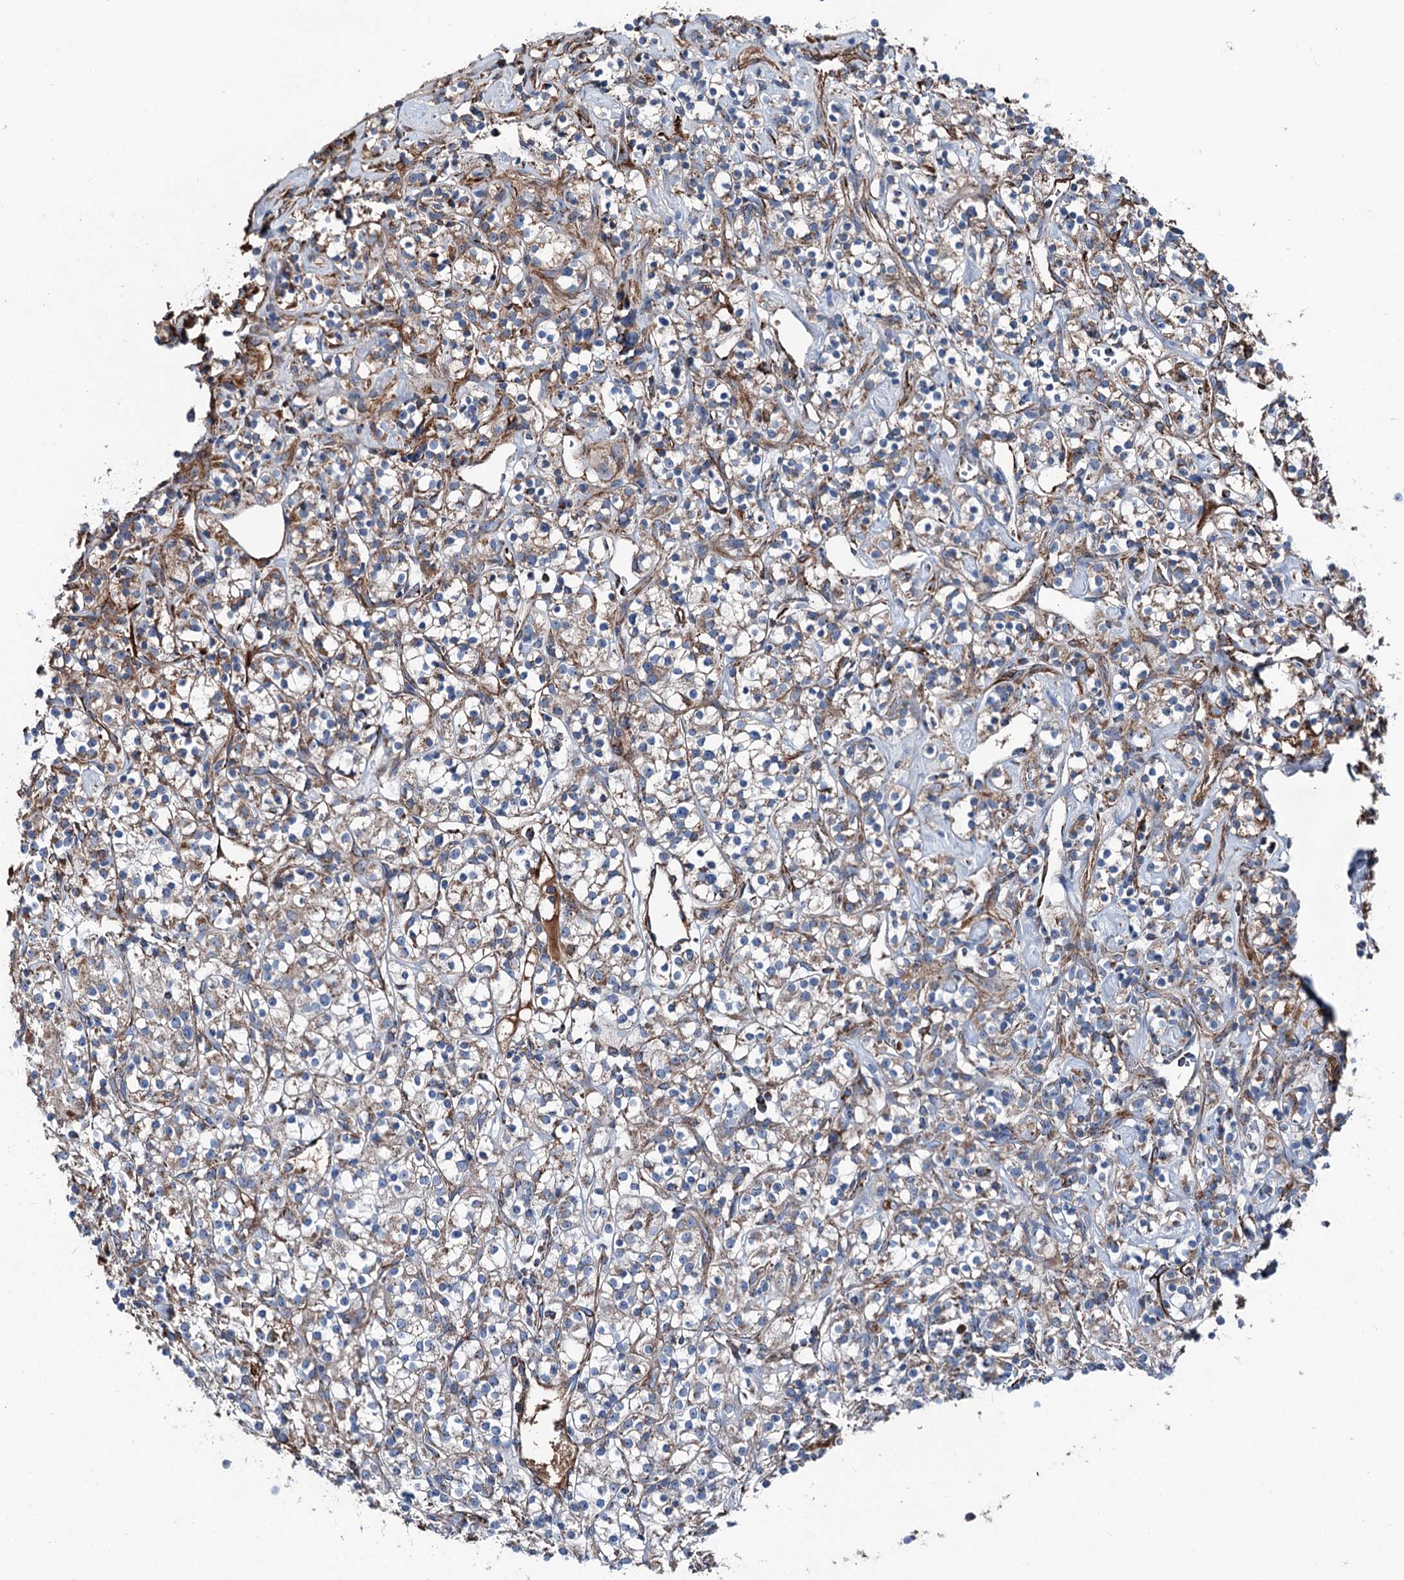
{"staining": {"intensity": "moderate", "quantity": "25%-75%", "location": "cytoplasmic/membranous"}, "tissue": "renal cancer", "cell_type": "Tumor cells", "image_type": "cancer", "snomed": [{"axis": "morphology", "description": "Adenocarcinoma, NOS"}, {"axis": "topography", "description": "Kidney"}], "caption": "About 25%-75% of tumor cells in renal cancer (adenocarcinoma) reveal moderate cytoplasmic/membranous protein expression as visualized by brown immunohistochemical staining.", "gene": "DDIAS", "patient": {"sex": "male", "age": 77}}